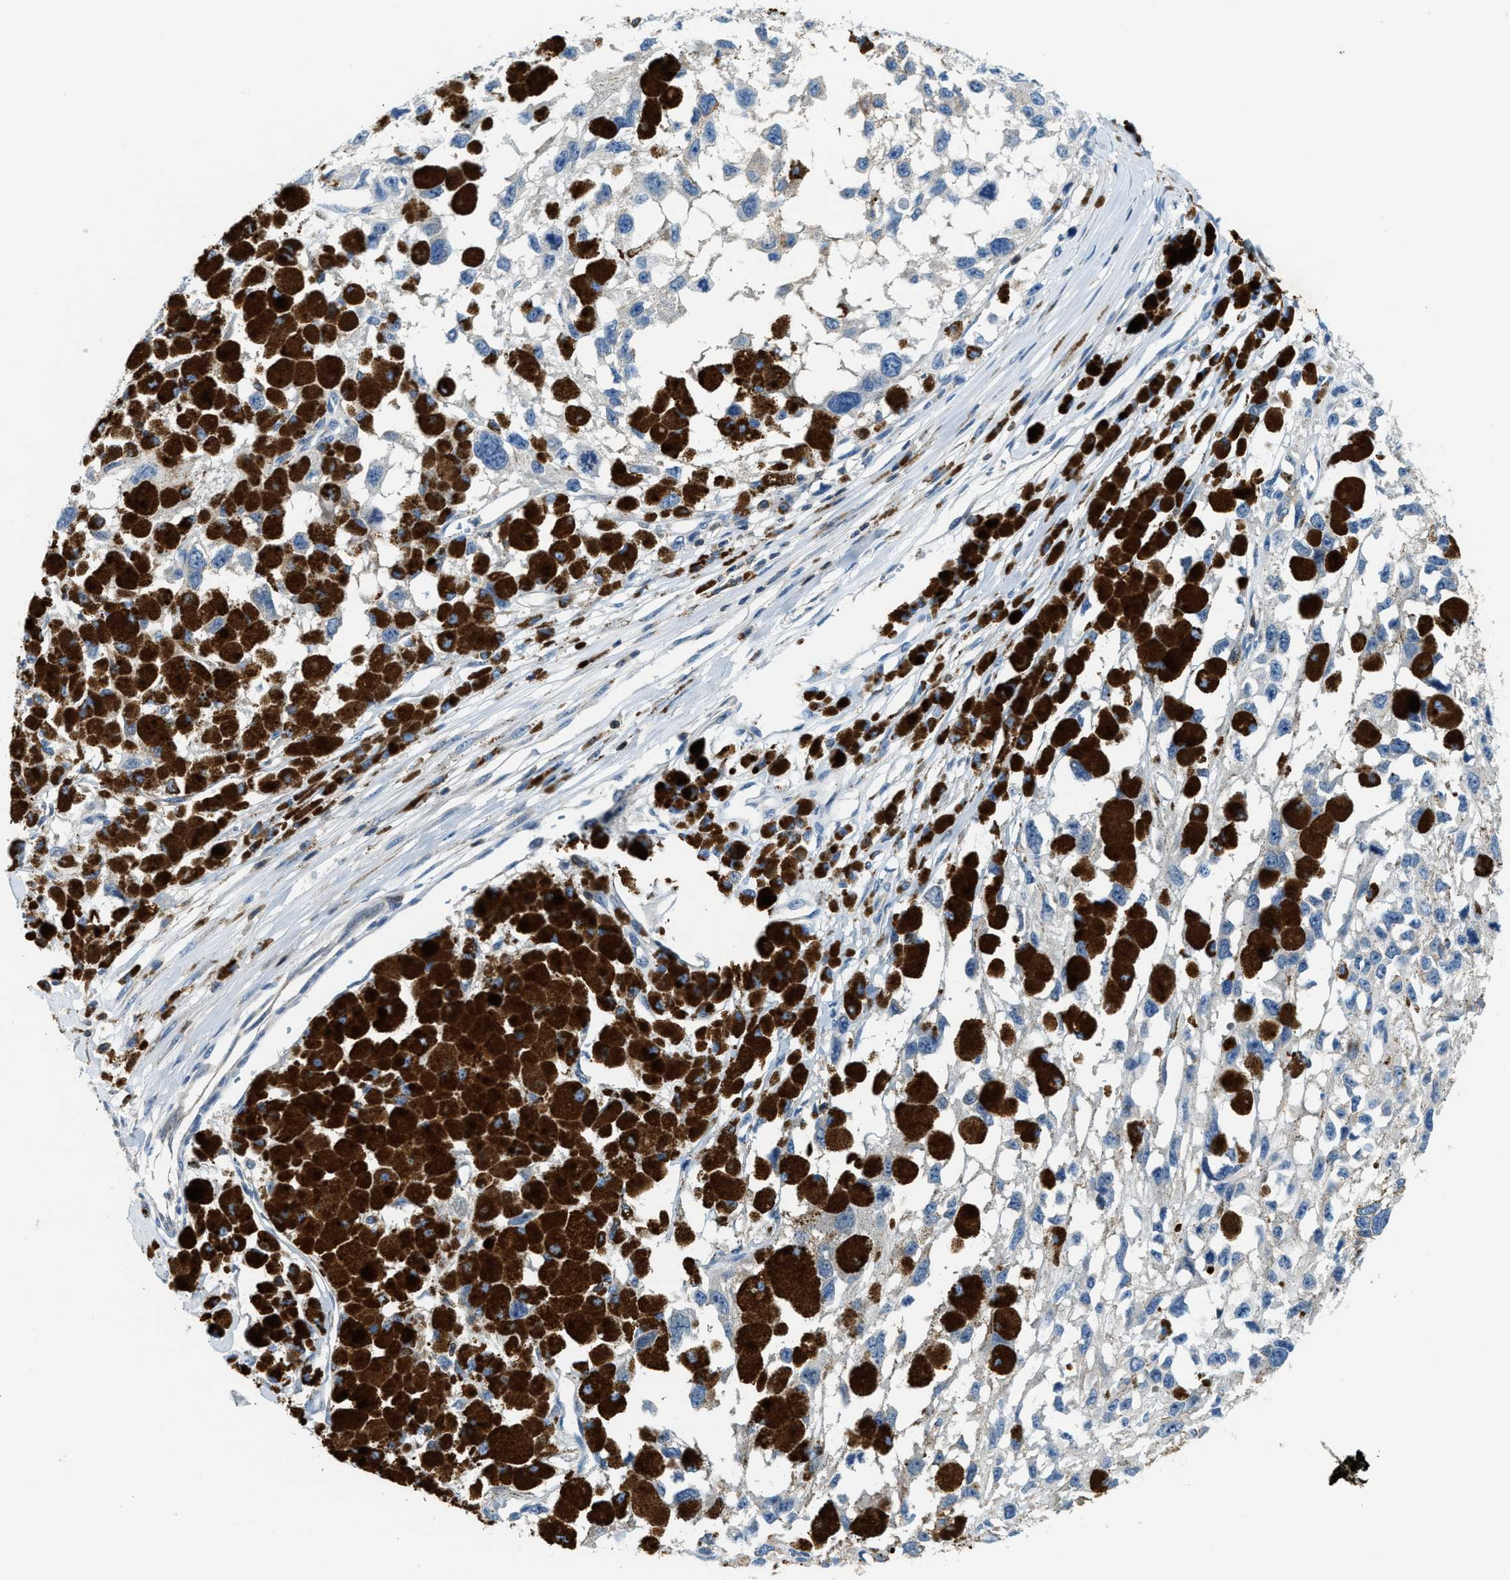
{"staining": {"intensity": "negative", "quantity": "none", "location": "none"}, "tissue": "melanoma", "cell_type": "Tumor cells", "image_type": "cancer", "snomed": [{"axis": "morphology", "description": "Malignant melanoma, Metastatic site"}, {"axis": "topography", "description": "Lymph node"}], "caption": "DAB (3,3'-diaminobenzidine) immunohistochemical staining of melanoma demonstrates no significant staining in tumor cells.", "gene": "MYO1G", "patient": {"sex": "male", "age": 59}}